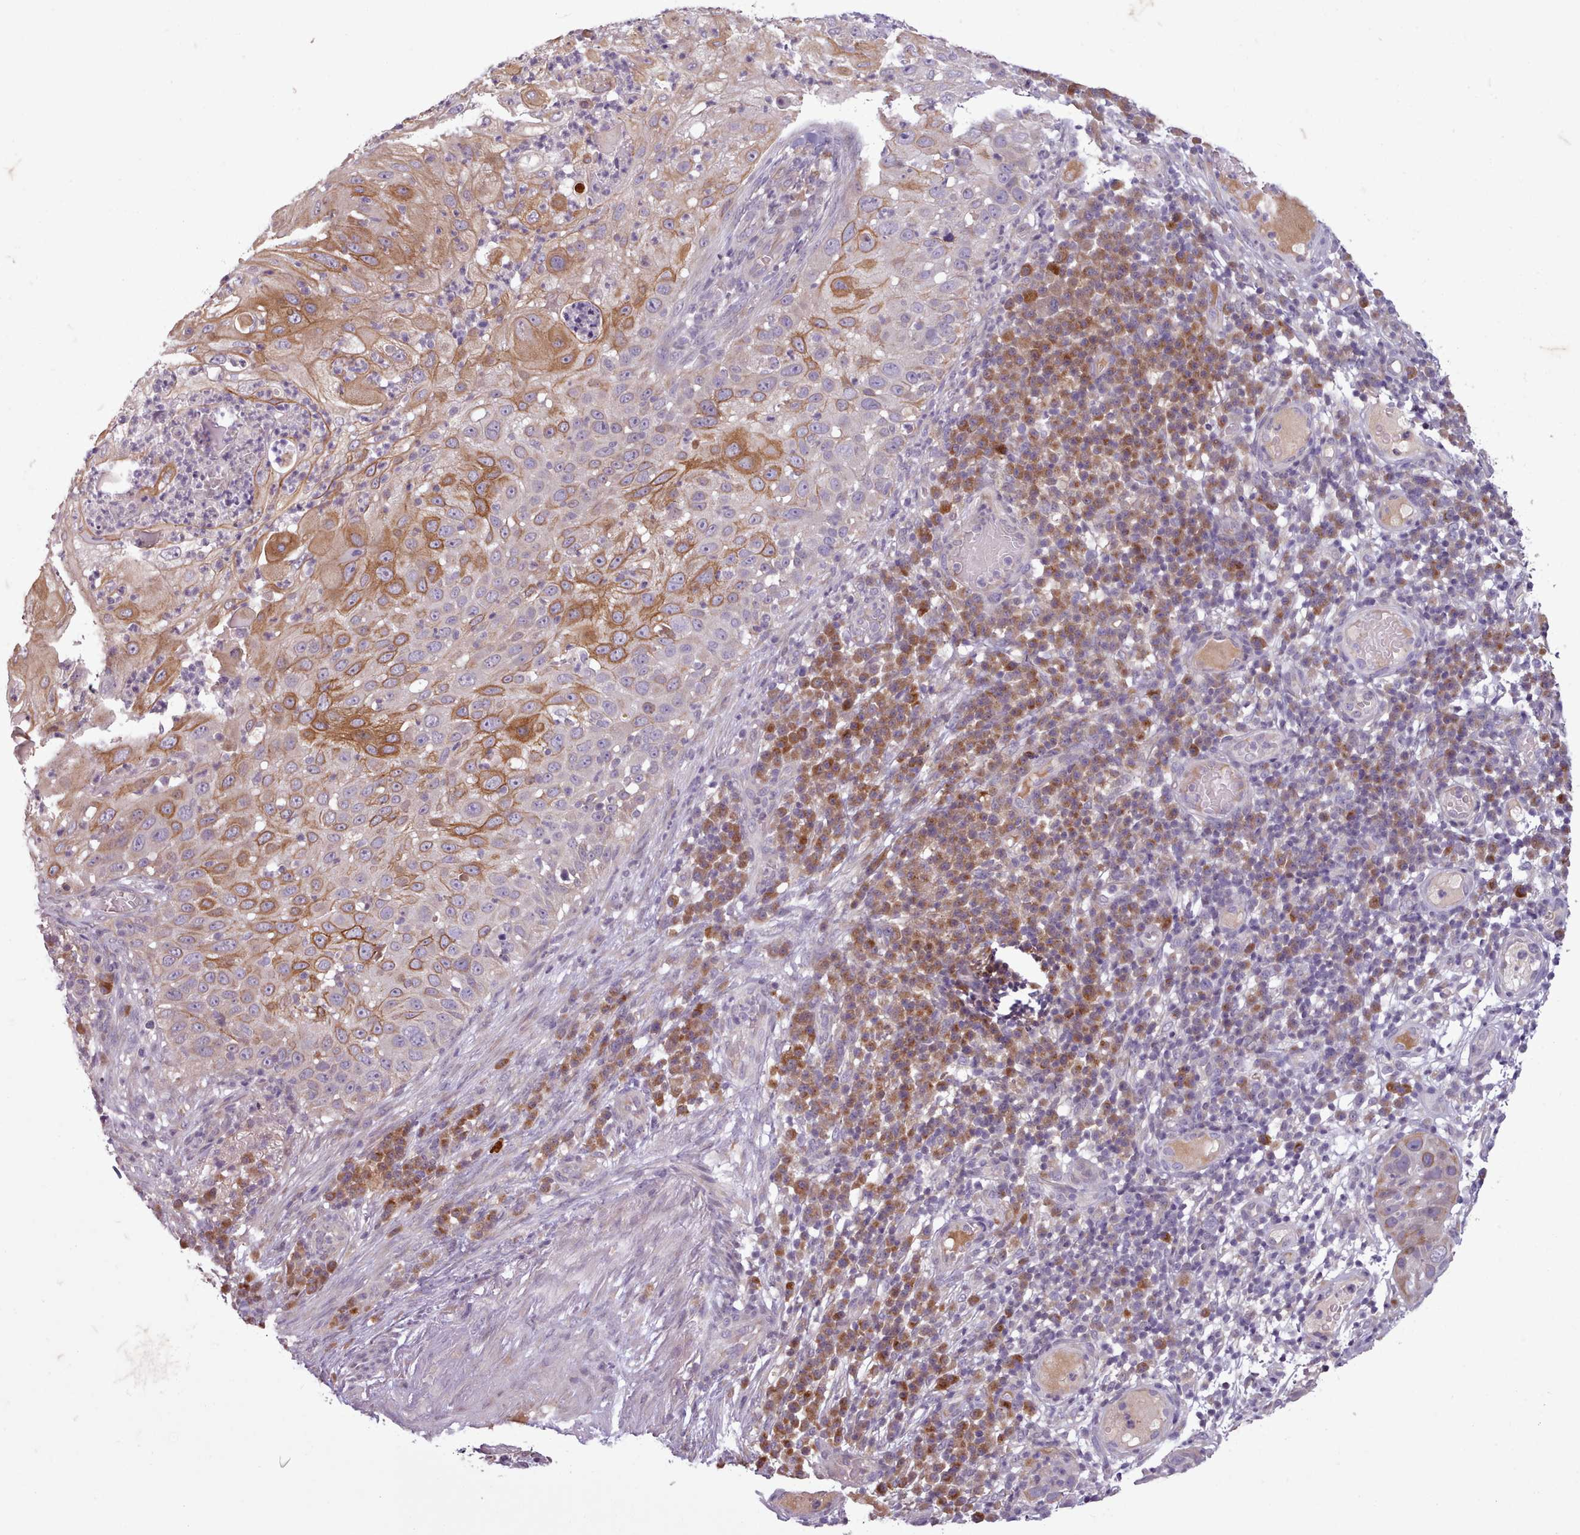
{"staining": {"intensity": "moderate", "quantity": "25%-75%", "location": "cytoplasmic/membranous"}, "tissue": "skin cancer", "cell_type": "Tumor cells", "image_type": "cancer", "snomed": [{"axis": "morphology", "description": "Squamous cell carcinoma, NOS"}, {"axis": "topography", "description": "Skin"}], "caption": "Human skin squamous cell carcinoma stained with a brown dye exhibits moderate cytoplasmic/membranous positive staining in approximately 25%-75% of tumor cells.", "gene": "NMRK1", "patient": {"sex": "female", "age": 44}}